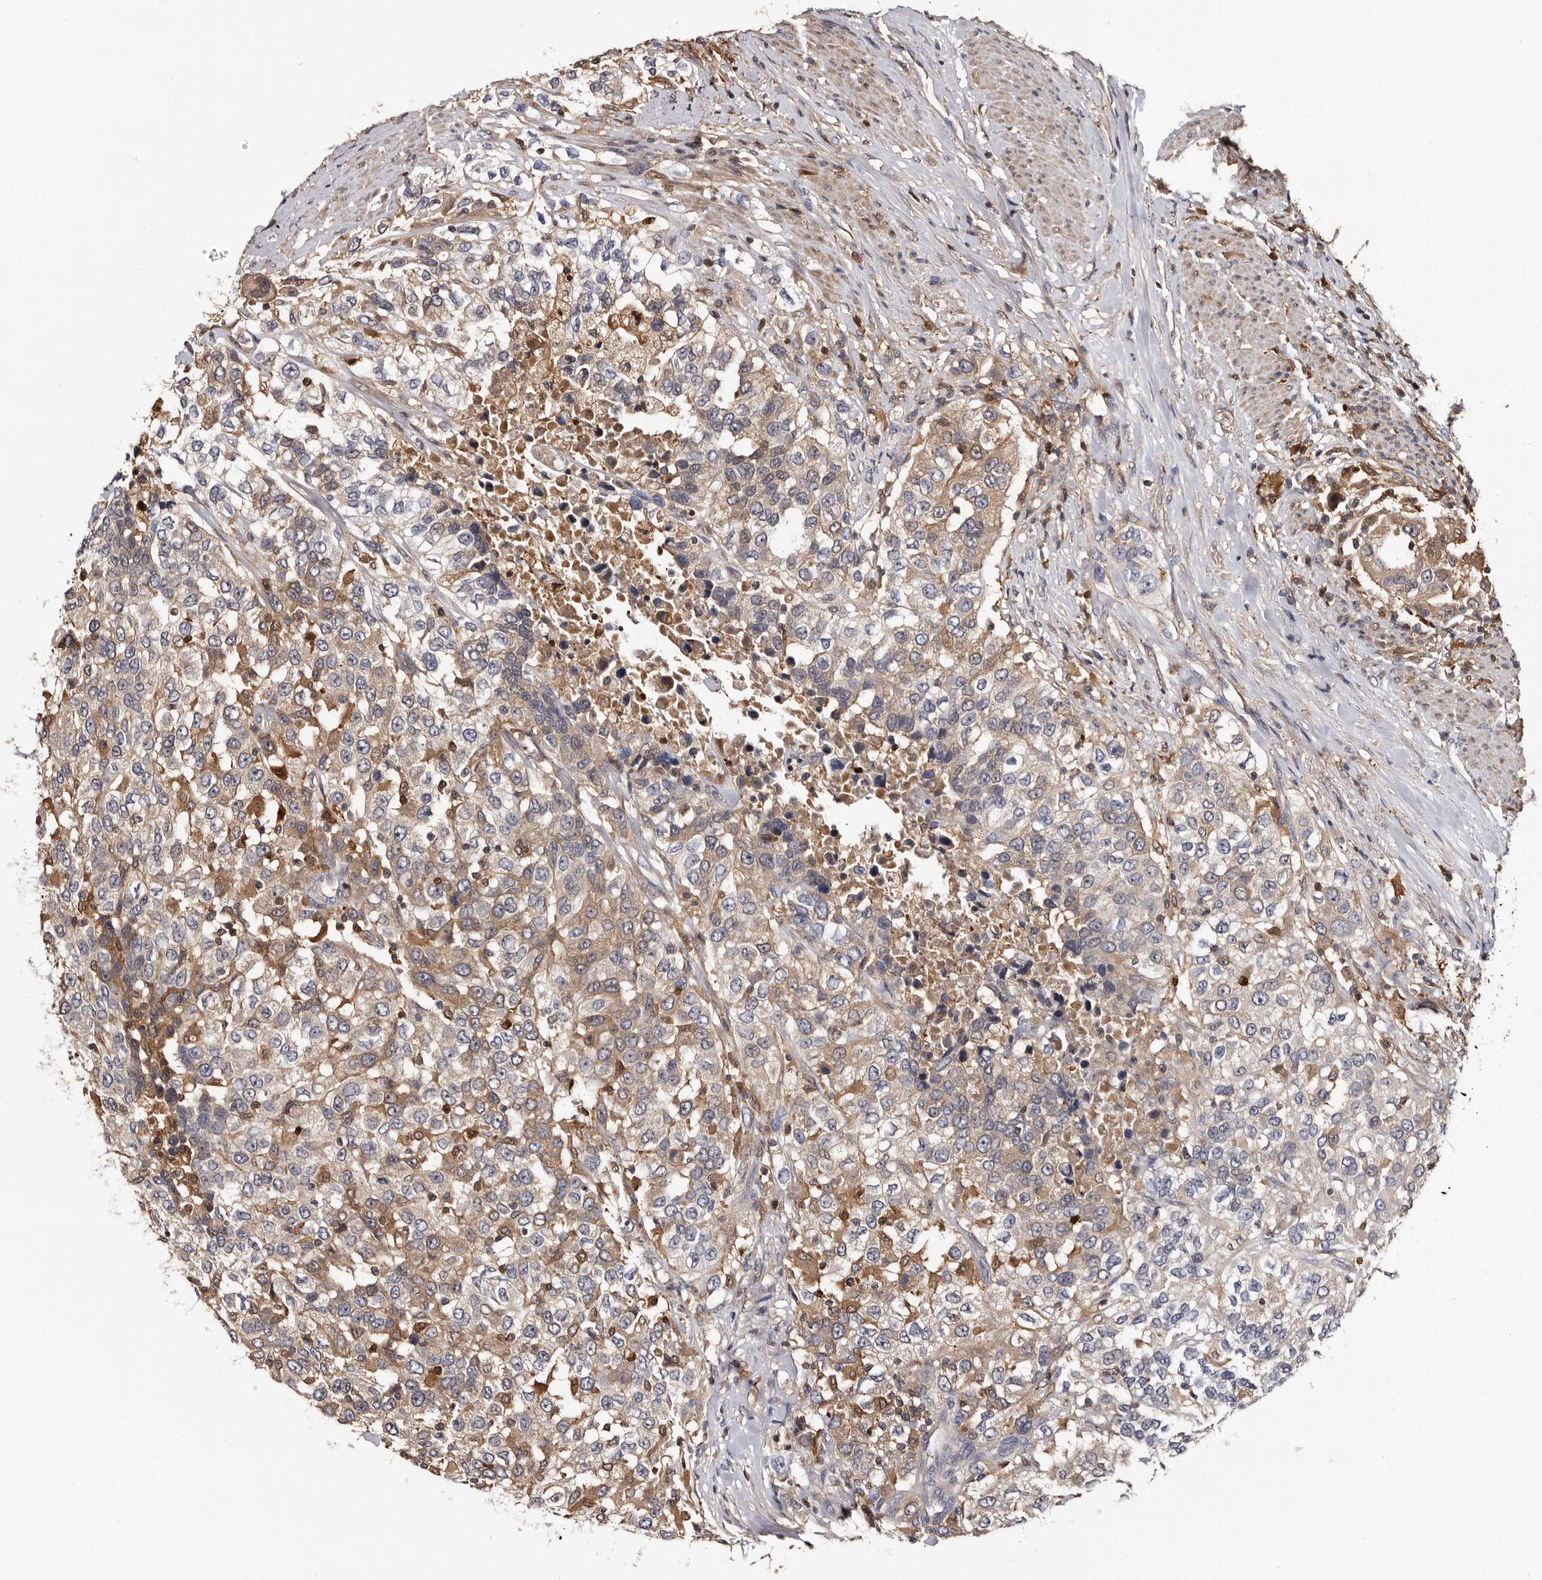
{"staining": {"intensity": "weak", "quantity": "25%-75%", "location": "cytoplasmic/membranous"}, "tissue": "urothelial cancer", "cell_type": "Tumor cells", "image_type": "cancer", "snomed": [{"axis": "morphology", "description": "Urothelial carcinoma, High grade"}, {"axis": "topography", "description": "Urinary bladder"}], "caption": "Tumor cells display low levels of weak cytoplasmic/membranous expression in approximately 25%-75% of cells in human urothelial cancer. Ihc stains the protein in brown and the nuclei are stained blue.", "gene": "DNPH1", "patient": {"sex": "female", "age": 80}}